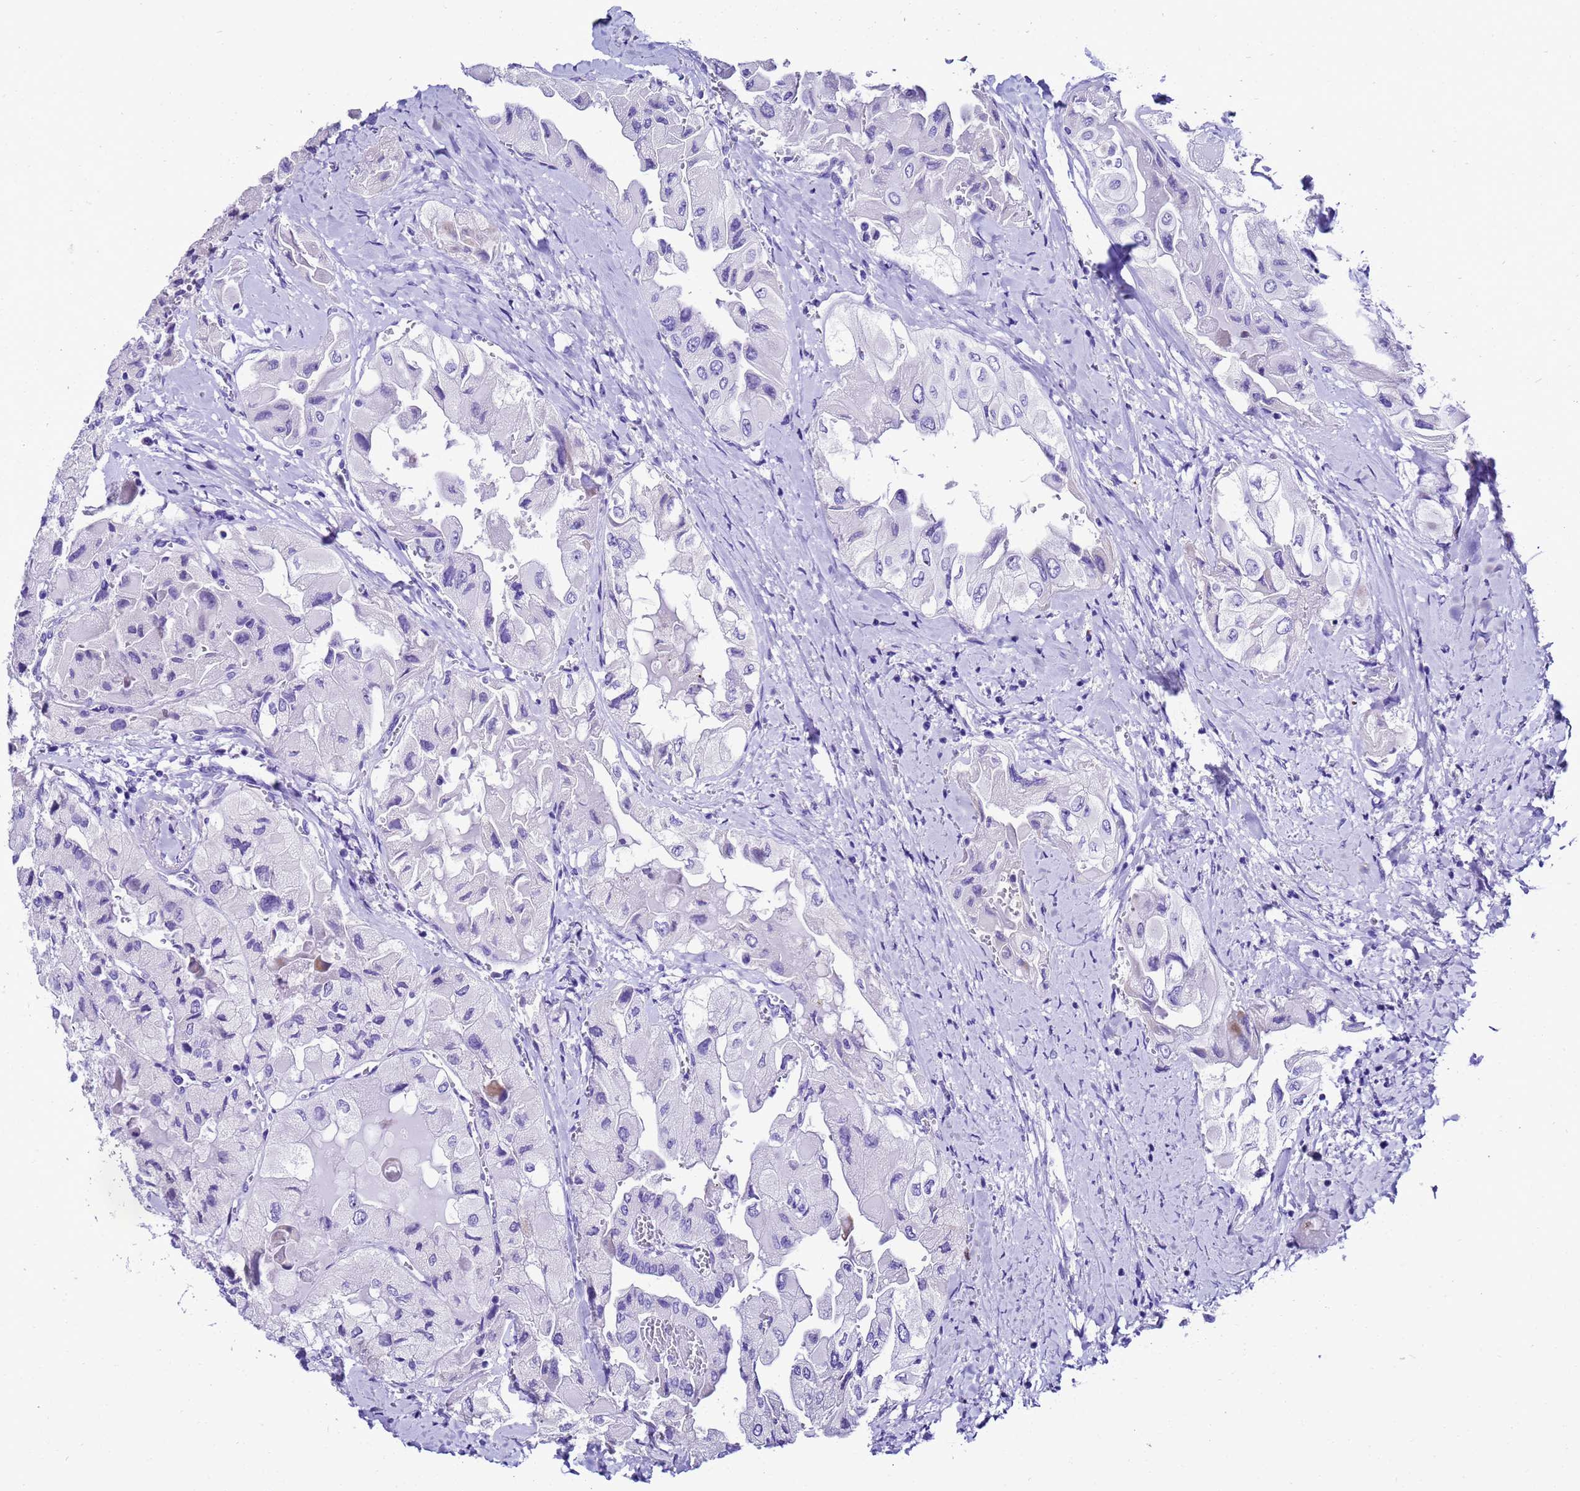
{"staining": {"intensity": "negative", "quantity": "none", "location": "none"}, "tissue": "thyroid cancer", "cell_type": "Tumor cells", "image_type": "cancer", "snomed": [{"axis": "morphology", "description": "Normal tissue, NOS"}, {"axis": "morphology", "description": "Papillary adenocarcinoma, NOS"}, {"axis": "topography", "description": "Thyroid gland"}], "caption": "The photomicrograph reveals no staining of tumor cells in thyroid cancer (papillary adenocarcinoma). (Stains: DAB immunohistochemistry with hematoxylin counter stain, Microscopy: brightfield microscopy at high magnification).", "gene": "UGT2B10", "patient": {"sex": "female", "age": 59}}